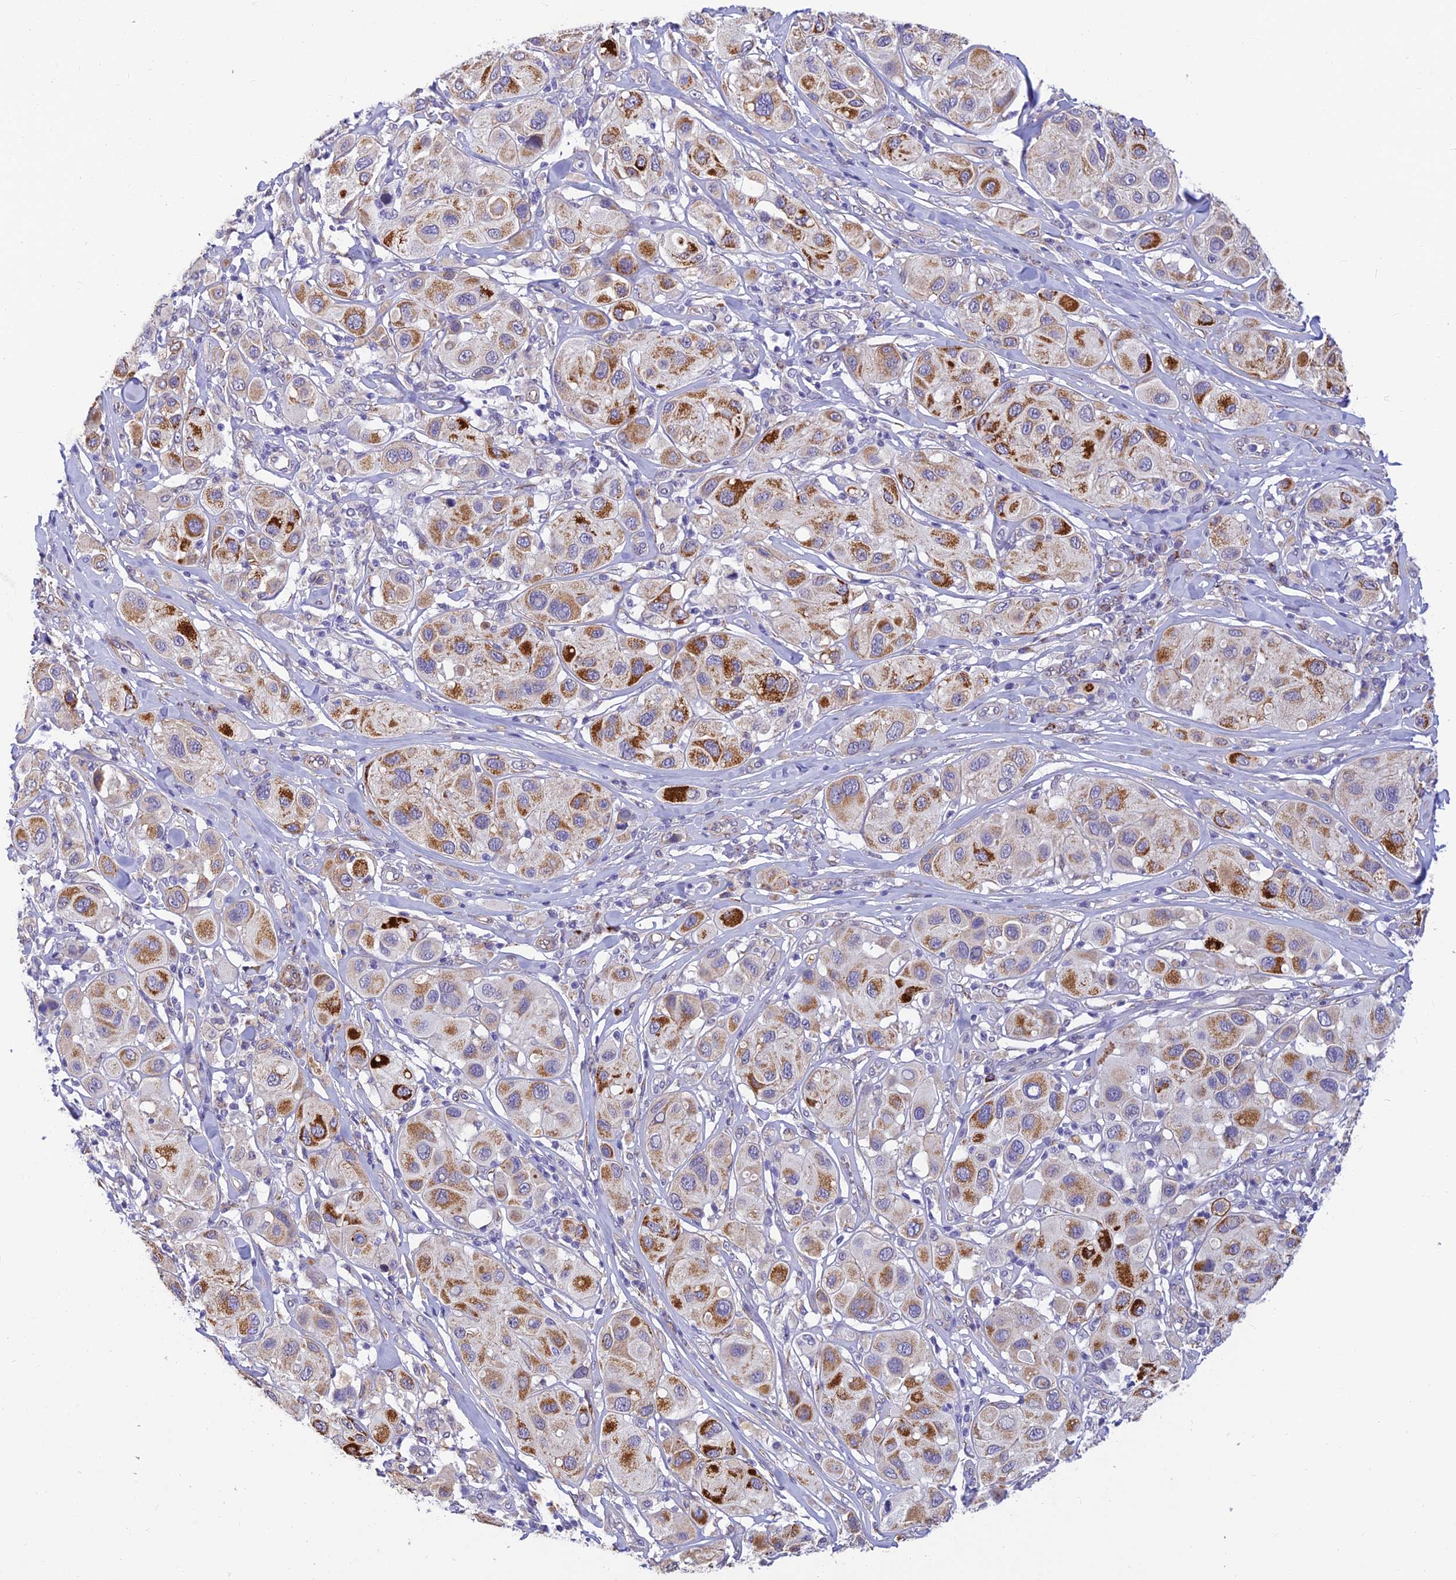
{"staining": {"intensity": "strong", "quantity": "25%-75%", "location": "cytoplasmic/membranous"}, "tissue": "melanoma", "cell_type": "Tumor cells", "image_type": "cancer", "snomed": [{"axis": "morphology", "description": "Malignant melanoma, Metastatic site"}, {"axis": "topography", "description": "Skin"}], "caption": "Protein analysis of malignant melanoma (metastatic site) tissue exhibits strong cytoplasmic/membranous expression in about 25%-75% of tumor cells. (Brightfield microscopy of DAB IHC at high magnification).", "gene": "ALDH1L2", "patient": {"sex": "male", "age": 41}}